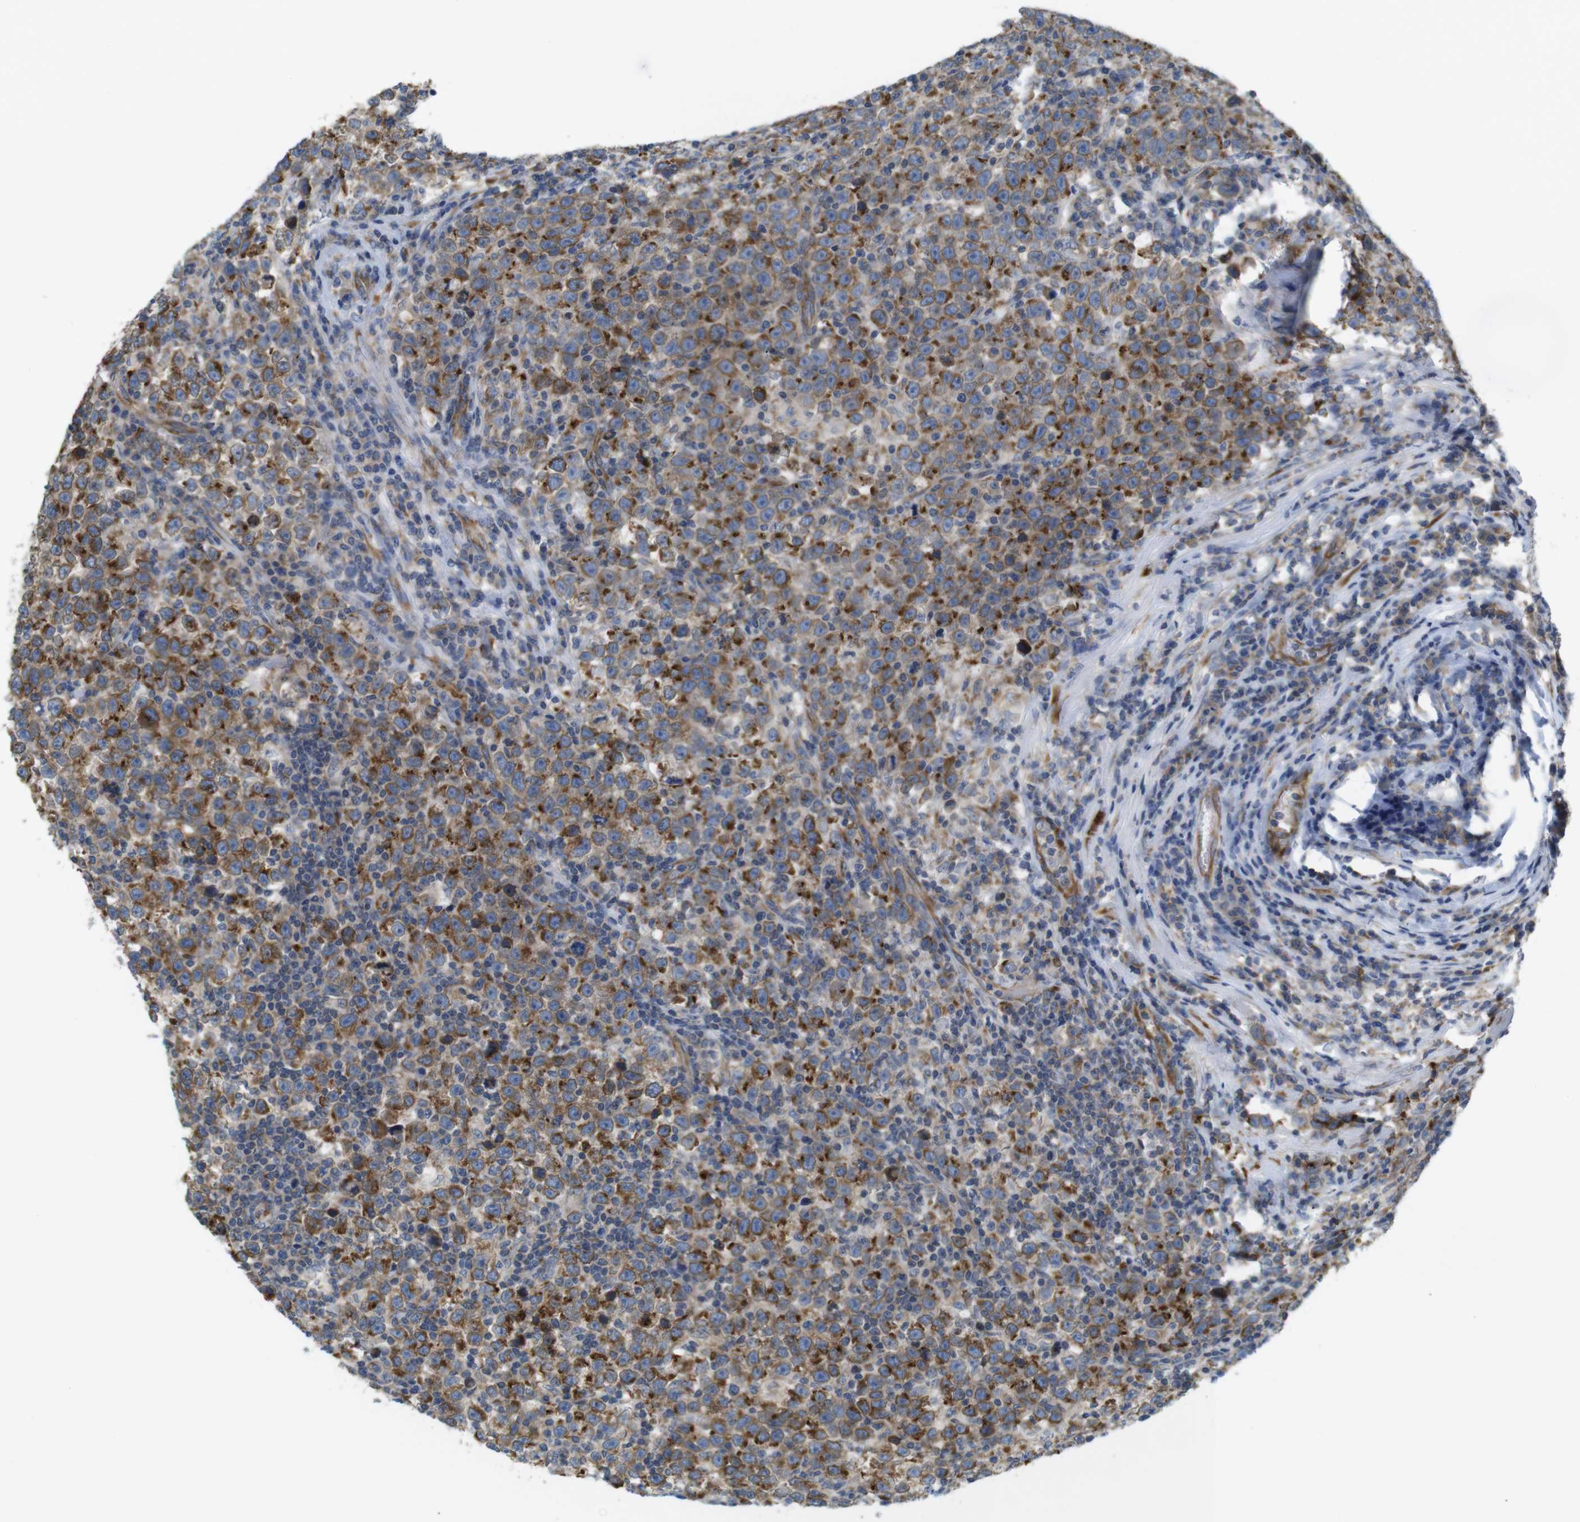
{"staining": {"intensity": "moderate", "quantity": ">75%", "location": "cytoplasmic/membranous"}, "tissue": "testis cancer", "cell_type": "Tumor cells", "image_type": "cancer", "snomed": [{"axis": "morphology", "description": "Seminoma, NOS"}, {"axis": "topography", "description": "Testis"}], "caption": "Moderate cytoplasmic/membranous staining for a protein is appreciated in about >75% of tumor cells of testis cancer (seminoma) using immunohistochemistry (IHC).", "gene": "PCNX2", "patient": {"sex": "male", "age": 43}}